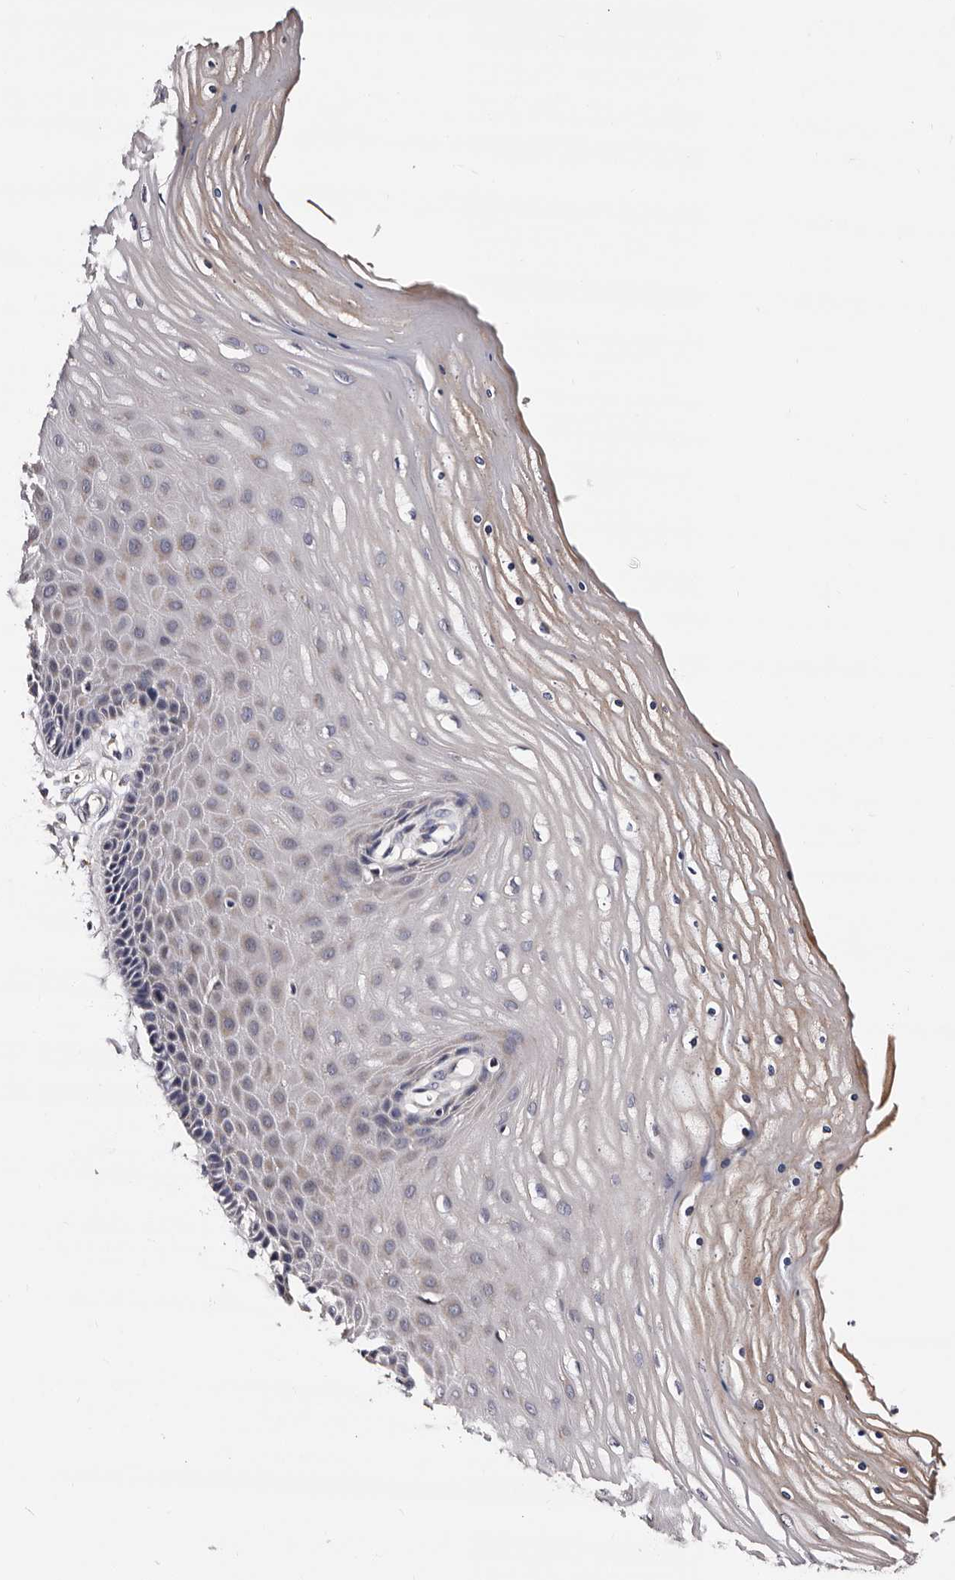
{"staining": {"intensity": "negative", "quantity": "none", "location": "none"}, "tissue": "cervix", "cell_type": "Glandular cells", "image_type": "normal", "snomed": [{"axis": "morphology", "description": "Normal tissue, NOS"}, {"axis": "topography", "description": "Cervix"}], "caption": "The immunohistochemistry (IHC) micrograph has no significant staining in glandular cells of cervix. The staining was performed using DAB to visualize the protein expression in brown, while the nuclei were stained in blue with hematoxylin (Magnification: 20x).", "gene": "TAF4B", "patient": {"sex": "female", "age": 55}}